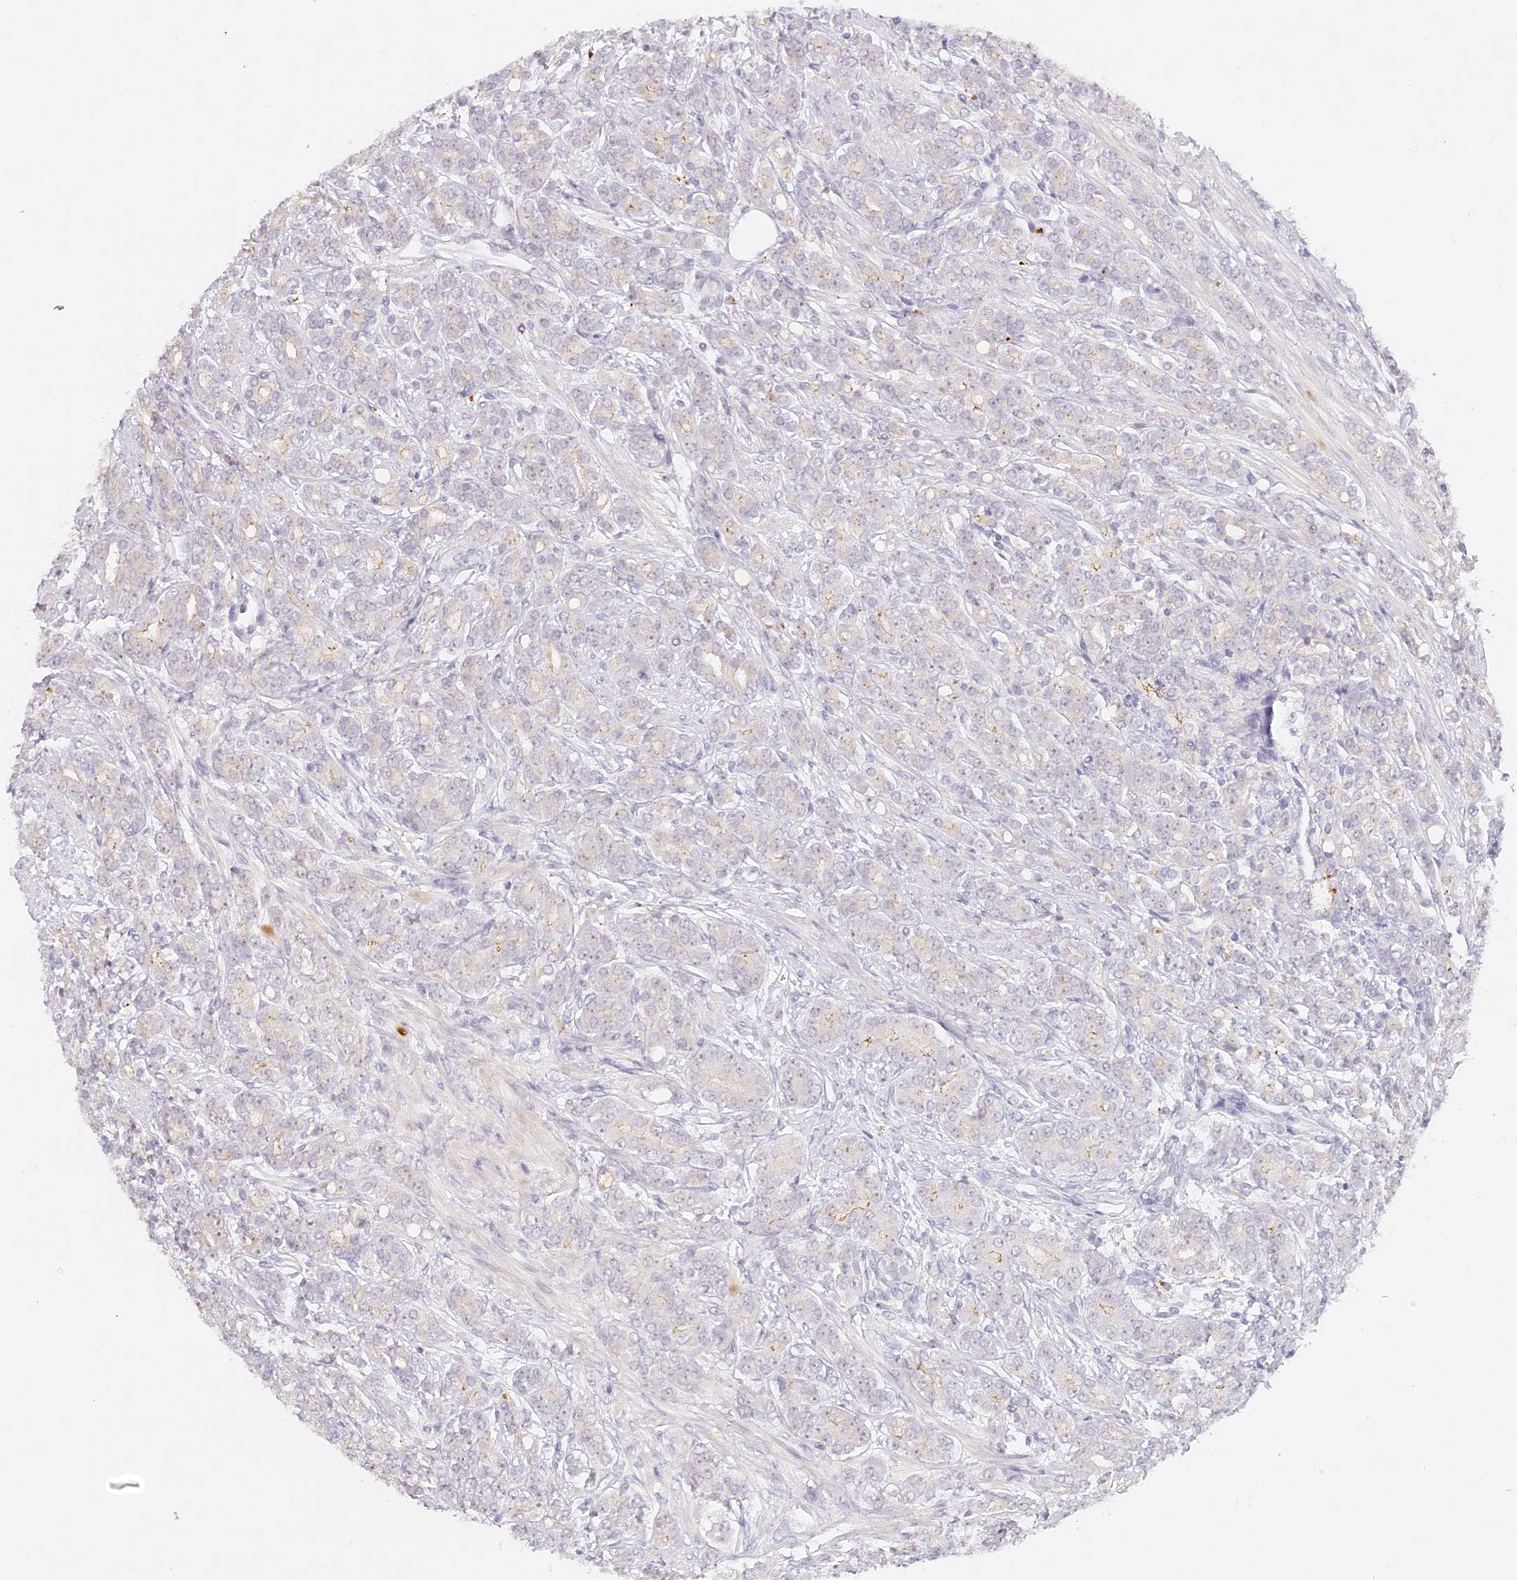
{"staining": {"intensity": "weak", "quantity": "<25%", "location": "cytoplasmic/membranous"}, "tissue": "prostate cancer", "cell_type": "Tumor cells", "image_type": "cancer", "snomed": [{"axis": "morphology", "description": "Adenocarcinoma, High grade"}, {"axis": "topography", "description": "Prostate"}], "caption": "Prostate cancer (adenocarcinoma (high-grade)) was stained to show a protein in brown. There is no significant expression in tumor cells.", "gene": "ELL3", "patient": {"sex": "male", "age": 62}}